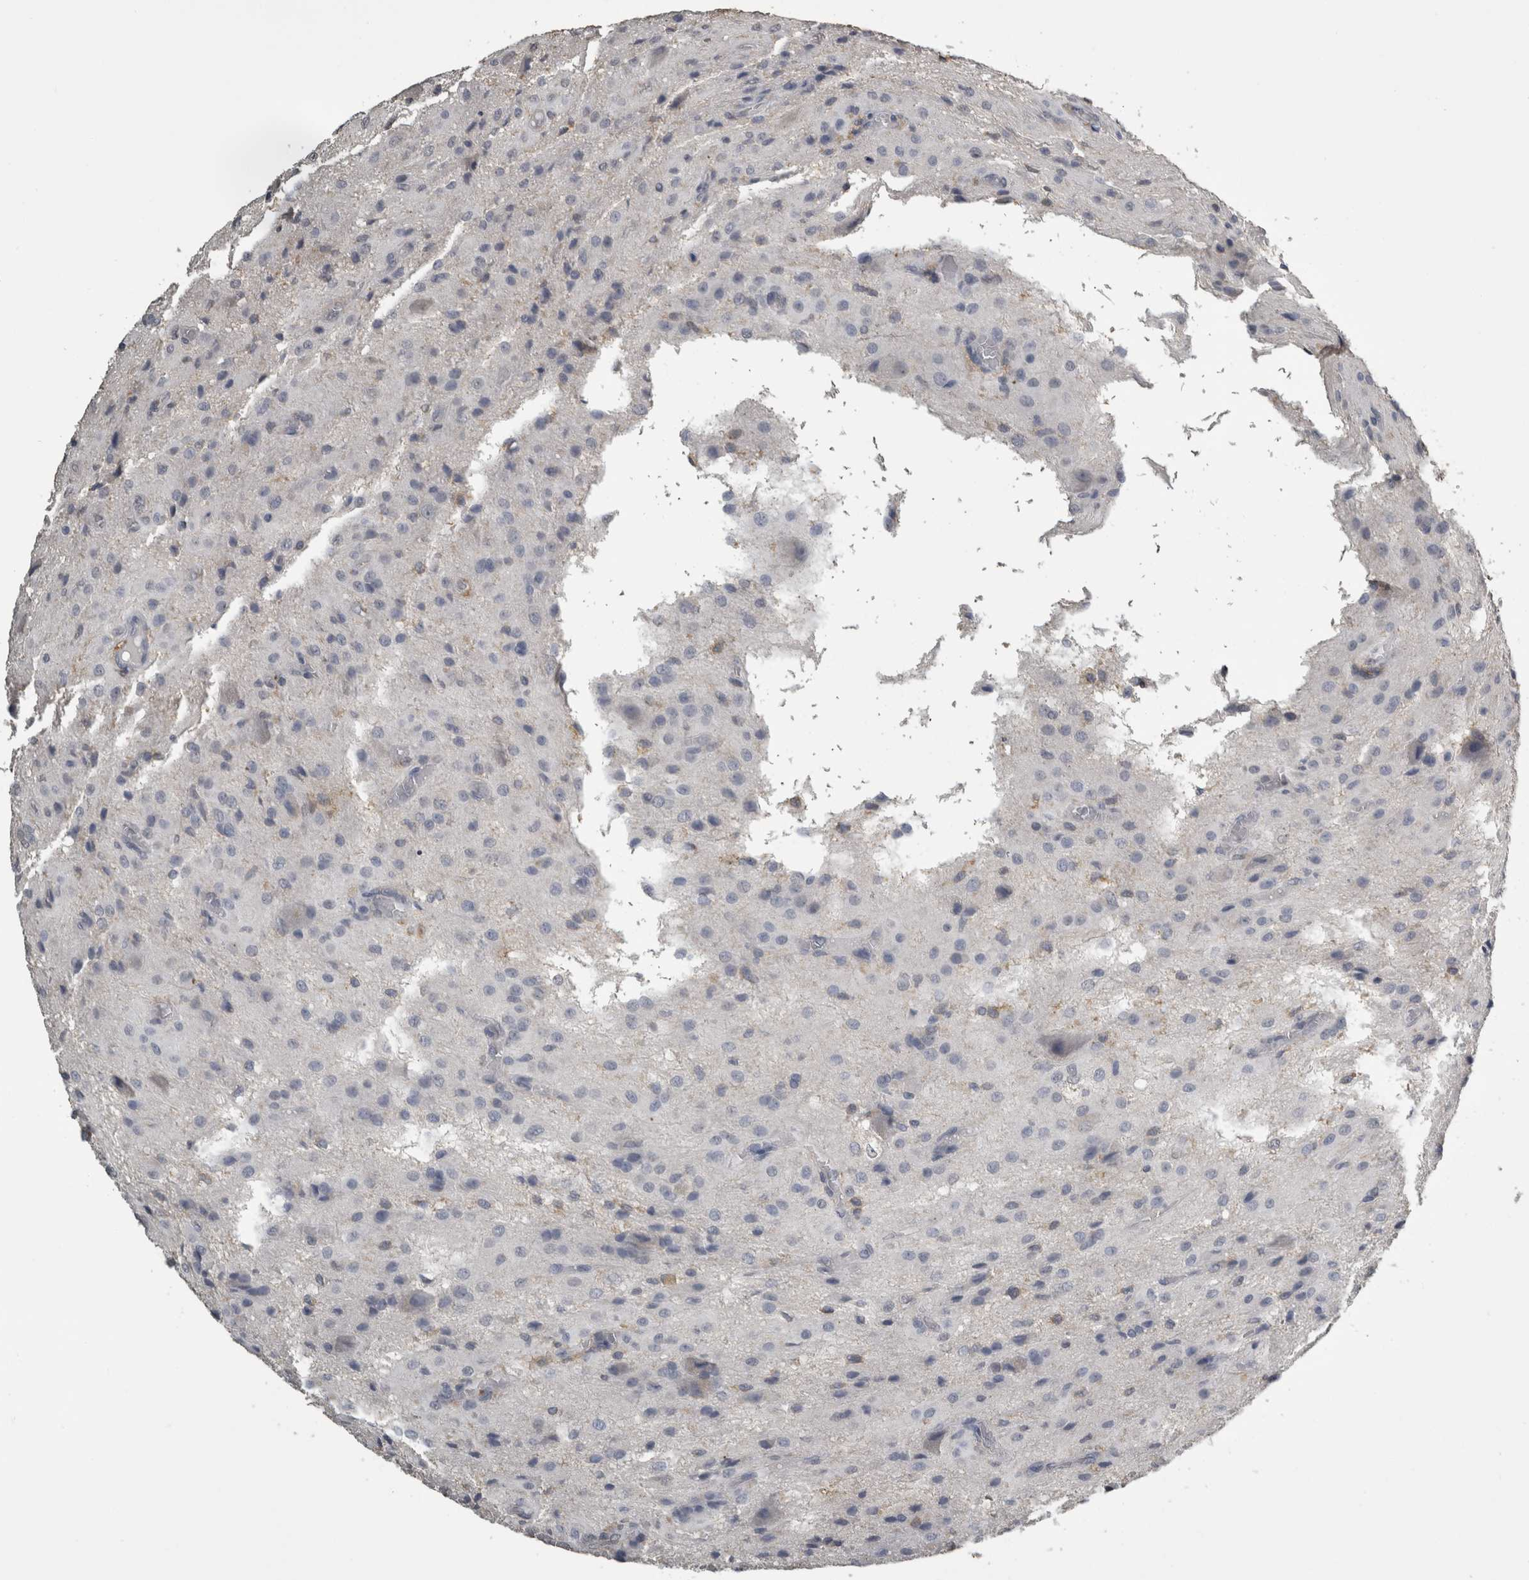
{"staining": {"intensity": "weak", "quantity": "<25%", "location": "cytoplasmic/membranous"}, "tissue": "glioma", "cell_type": "Tumor cells", "image_type": "cancer", "snomed": [{"axis": "morphology", "description": "Glioma, malignant, High grade"}, {"axis": "topography", "description": "Brain"}], "caption": "Immunohistochemistry (IHC) image of neoplastic tissue: human glioma stained with DAB exhibits no significant protein positivity in tumor cells.", "gene": "PIK3AP1", "patient": {"sex": "female", "age": 59}}